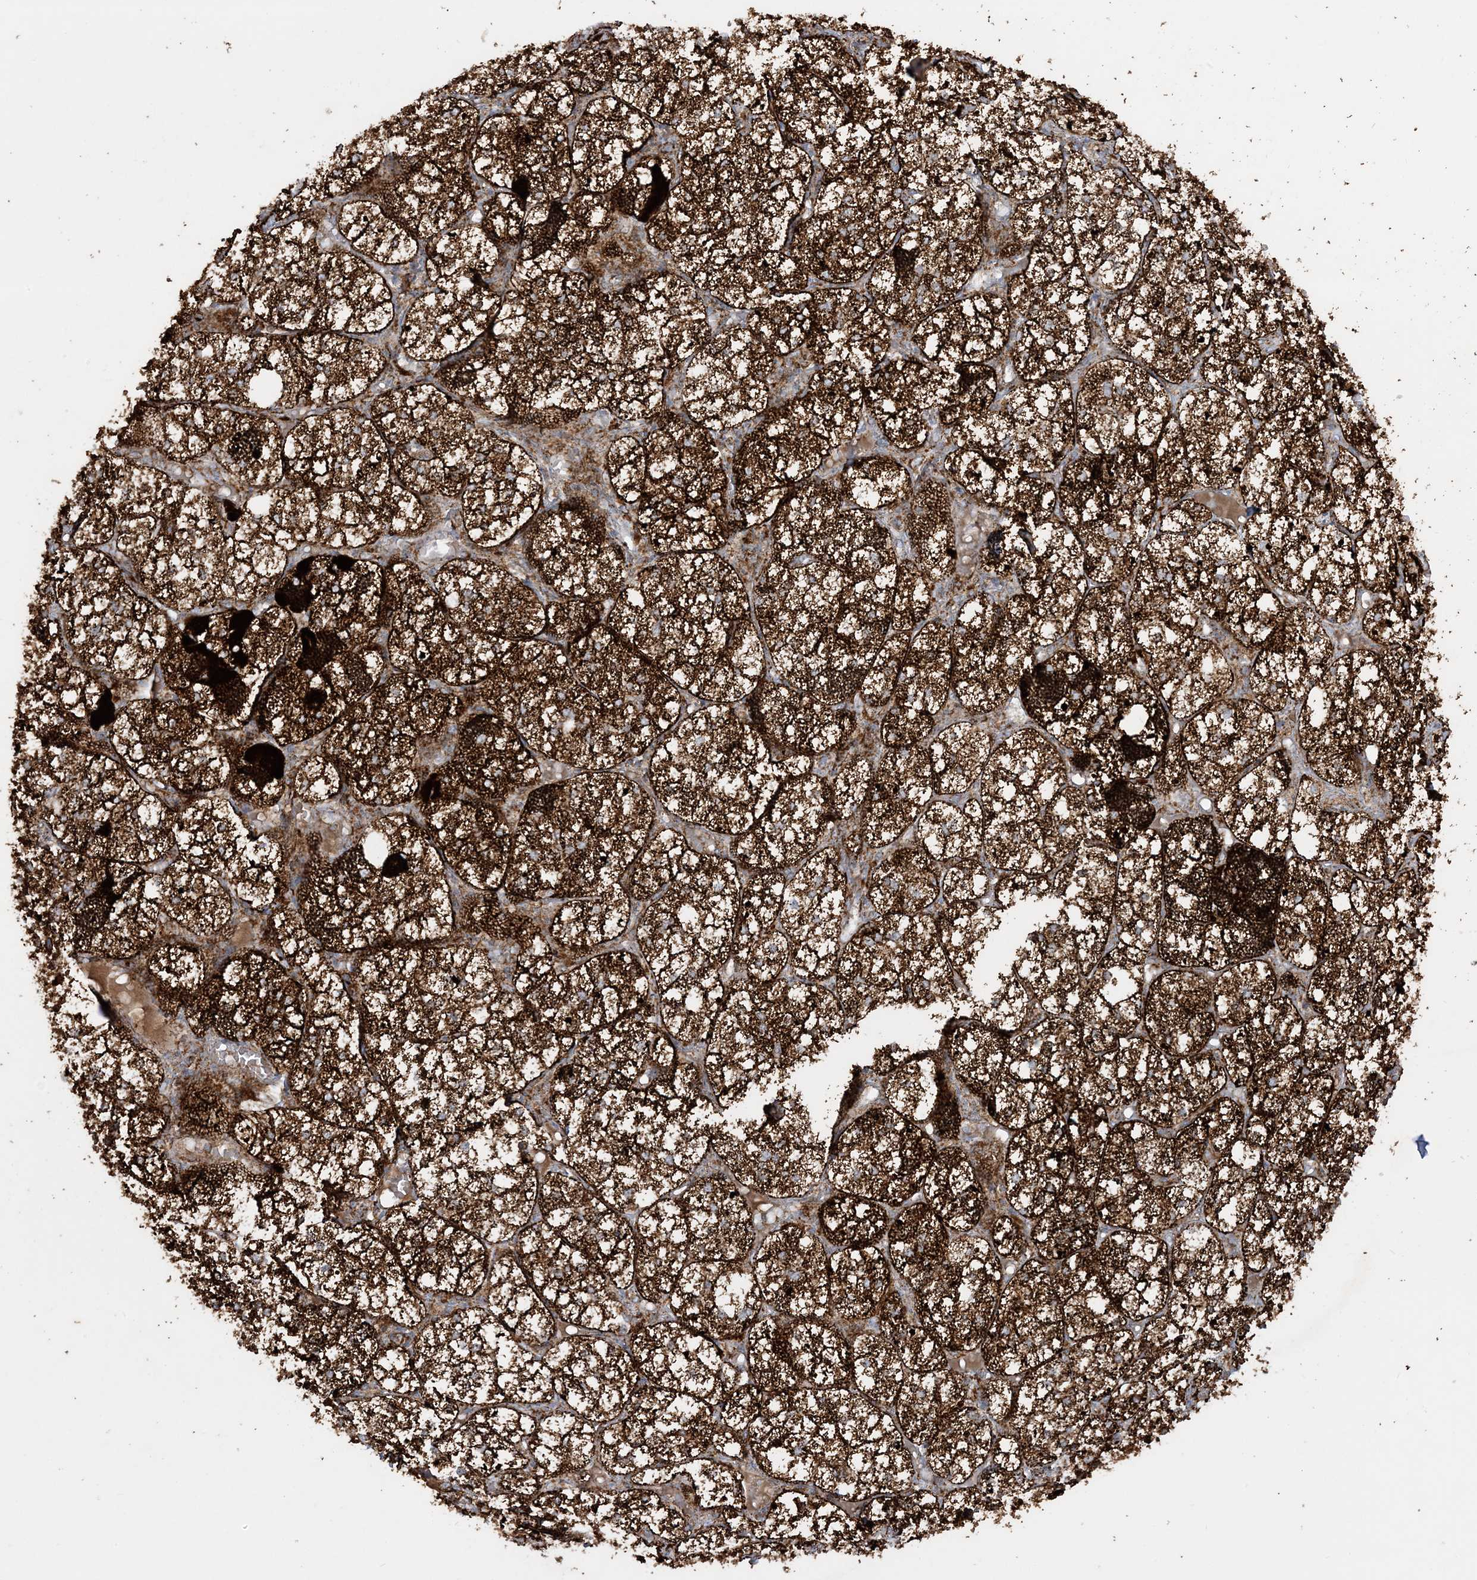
{"staining": {"intensity": "strong", "quantity": ">75%", "location": "cytoplasmic/membranous"}, "tissue": "adrenal gland", "cell_type": "Glandular cells", "image_type": "normal", "snomed": [{"axis": "morphology", "description": "Normal tissue, NOS"}, {"axis": "topography", "description": "Adrenal gland"}], "caption": "Immunohistochemical staining of benign adrenal gland reveals >75% levels of strong cytoplasmic/membranous protein expression in approximately >75% of glandular cells. (DAB IHC, brown staining for protein, blue staining for nuclei).", "gene": "NDUFAF3", "patient": {"sex": "female", "age": 61}}